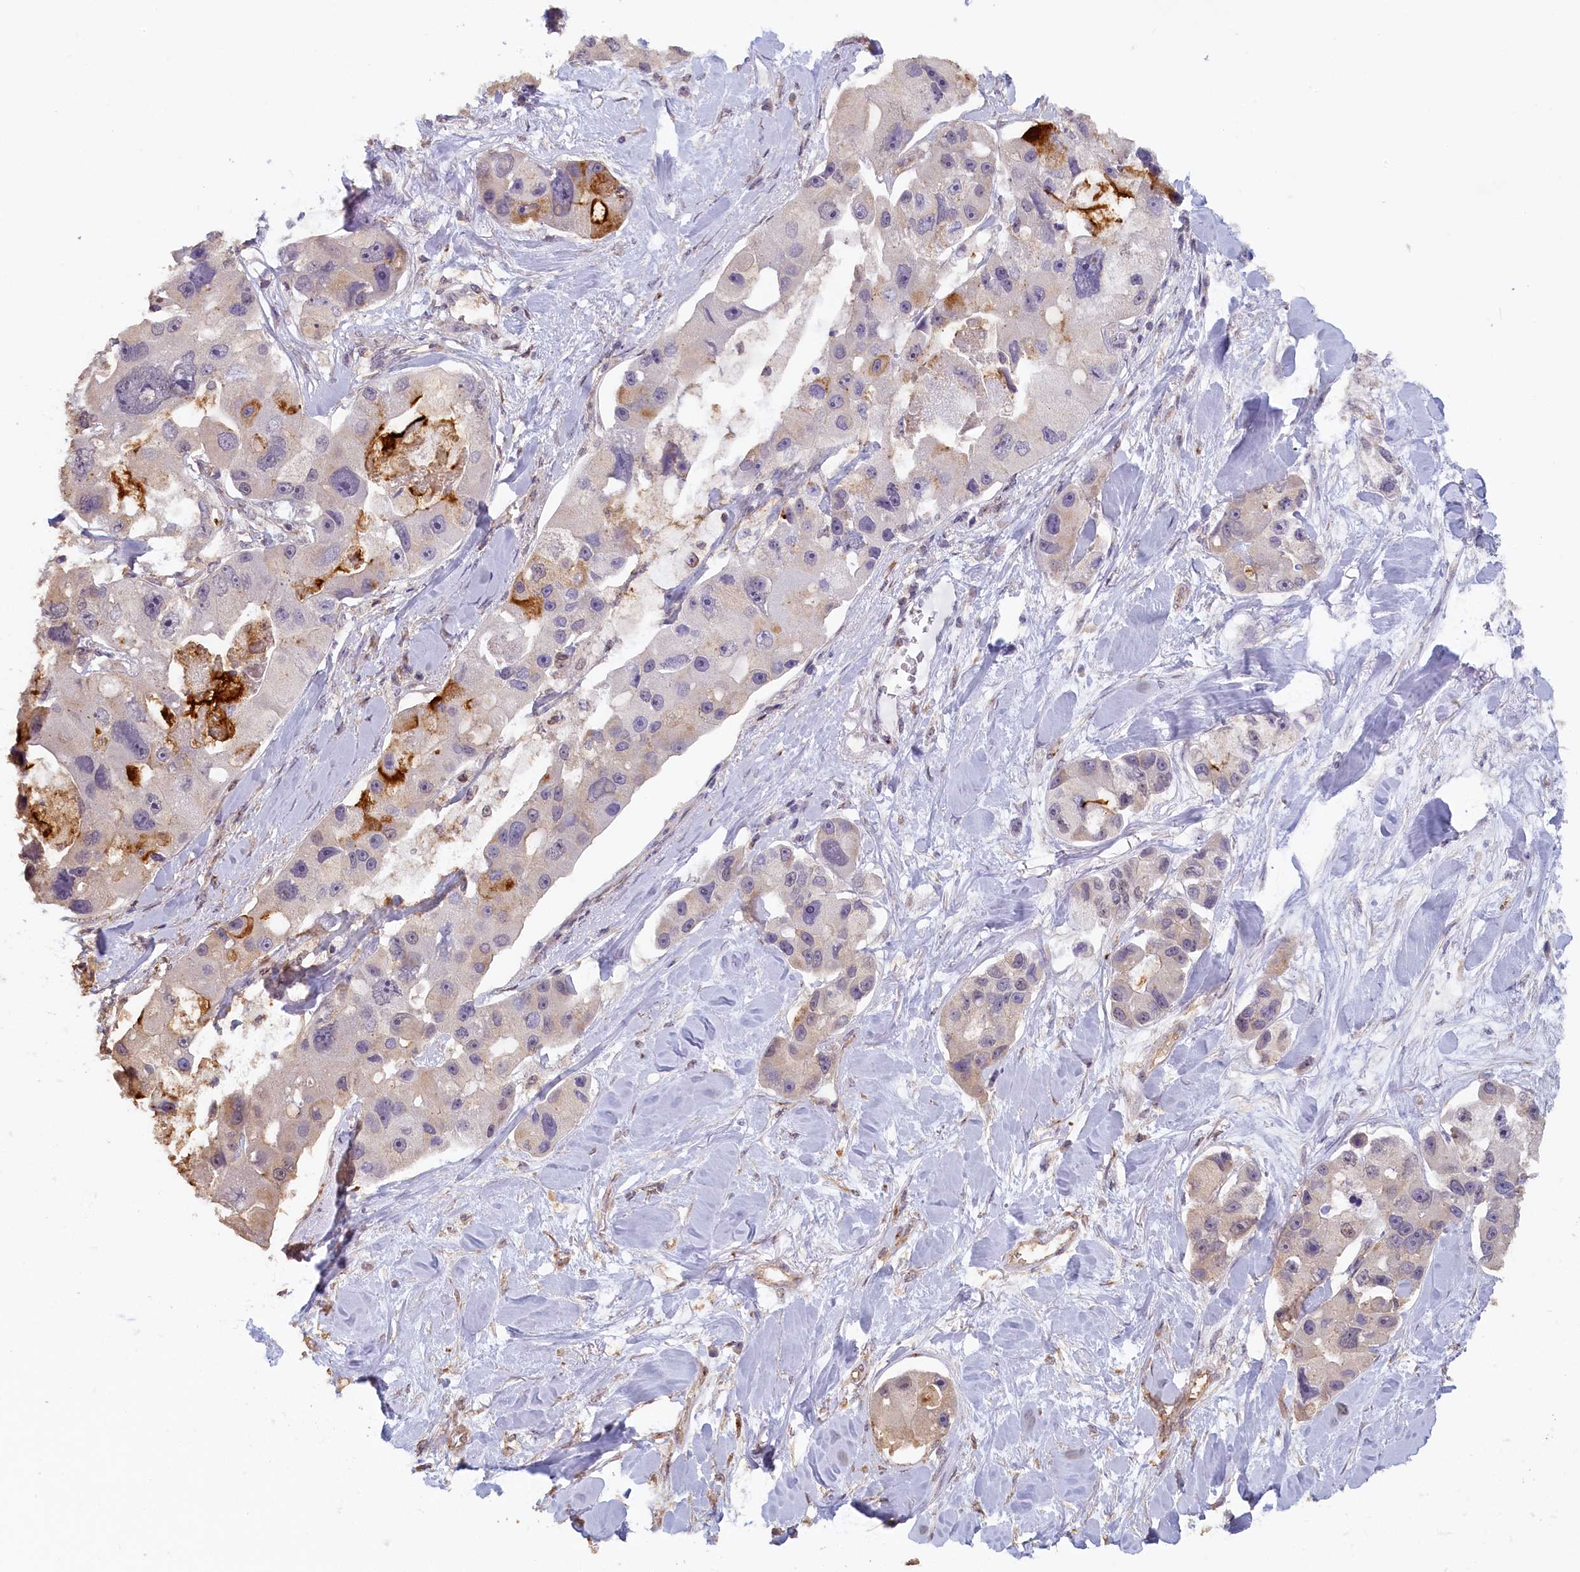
{"staining": {"intensity": "negative", "quantity": "none", "location": "none"}, "tissue": "lung cancer", "cell_type": "Tumor cells", "image_type": "cancer", "snomed": [{"axis": "morphology", "description": "Adenocarcinoma, NOS"}, {"axis": "topography", "description": "Lung"}], "caption": "Lung cancer was stained to show a protein in brown. There is no significant staining in tumor cells.", "gene": "STX16", "patient": {"sex": "female", "age": 54}}